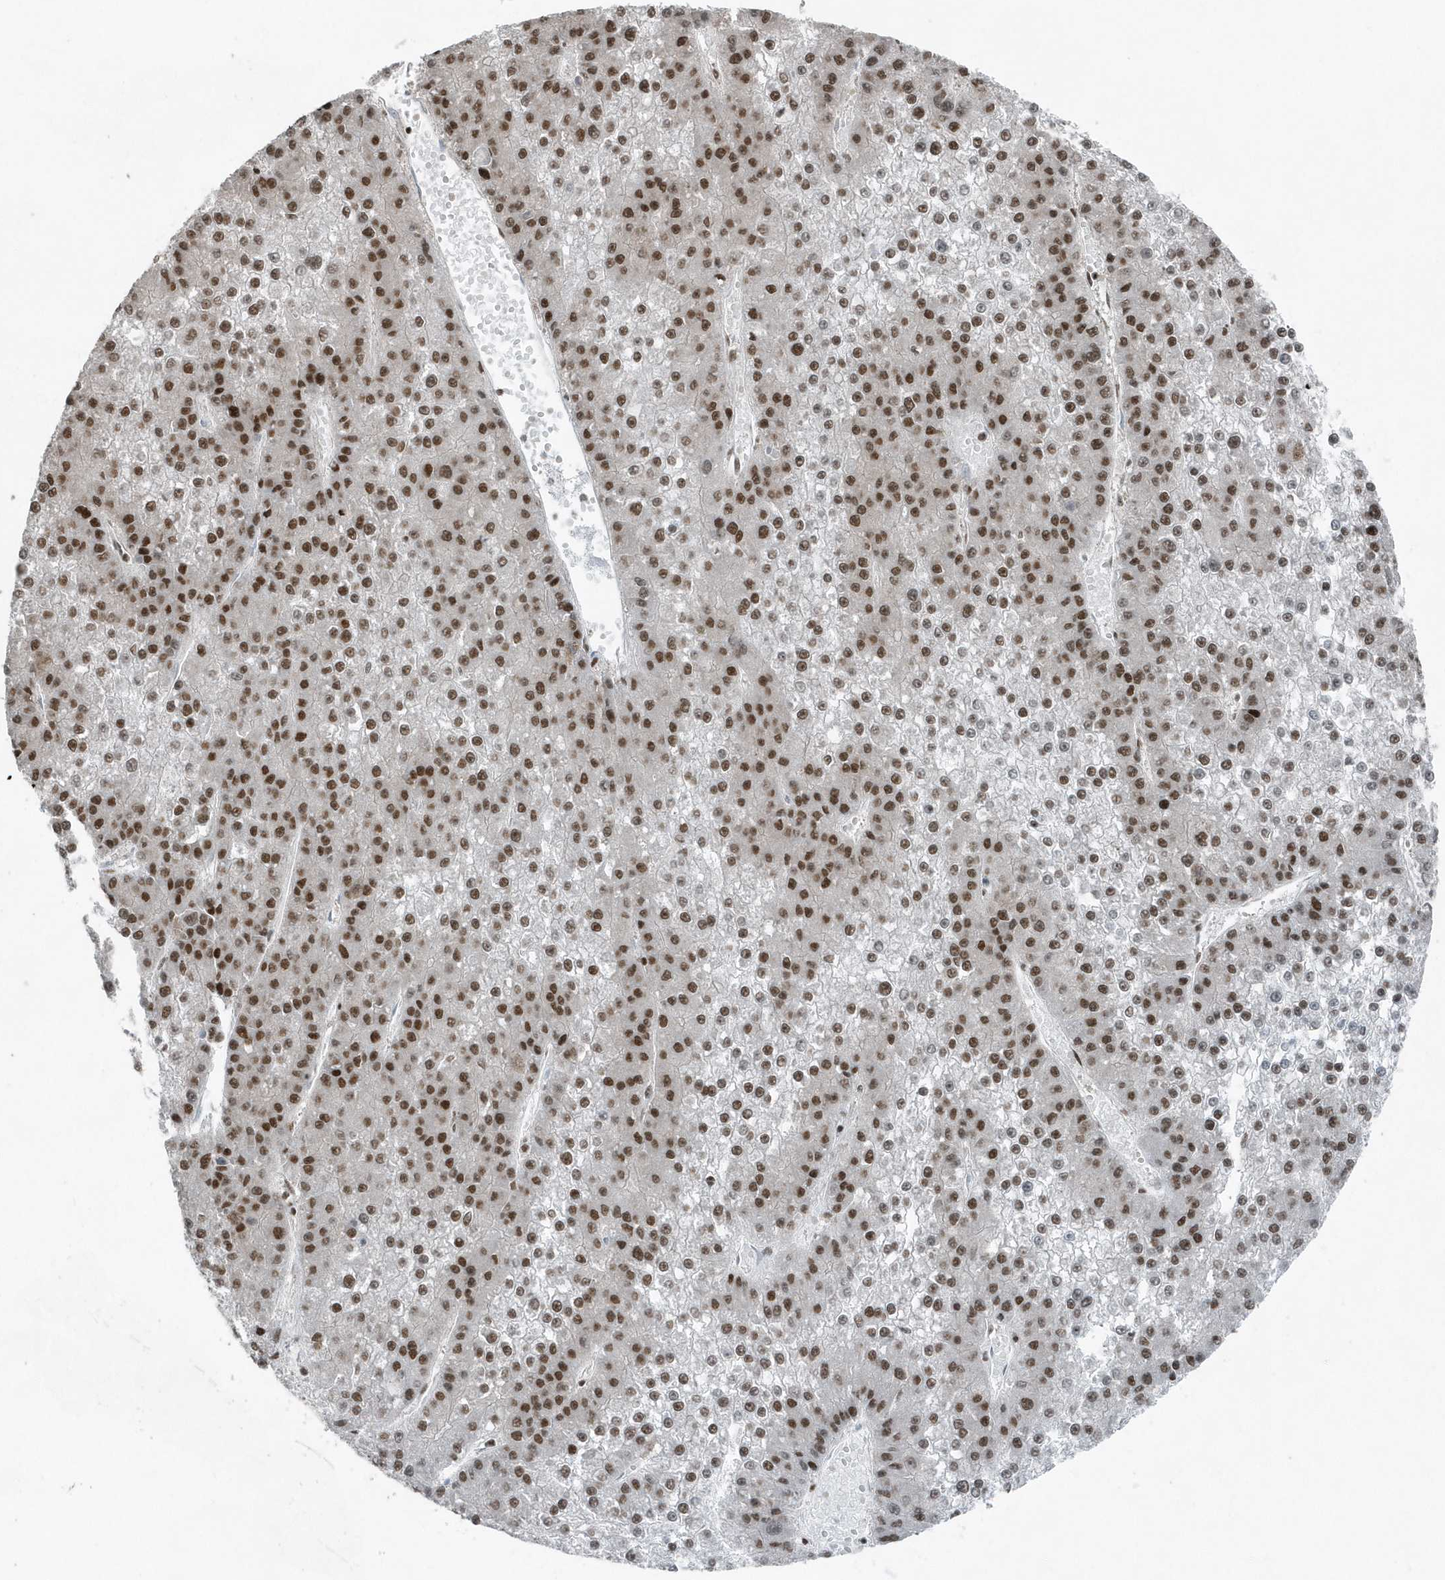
{"staining": {"intensity": "moderate", "quantity": ">75%", "location": "nuclear"}, "tissue": "liver cancer", "cell_type": "Tumor cells", "image_type": "cancer", "snomed": [{"axis": "morphology", "description": "Carcinoma, Hepatocellular, NOS"}, {"axis": "topography", "description": "Liver"}], "caption": "Immunohistochemistry (DAB (3,3'-diaminobenzidine)) staining of liver cancer reveals moderate nuclear protein positivity in approximately >75% of tumor cells.", "gene": "YTHDC1", "patient": {"sex": "female", "age": 73}}